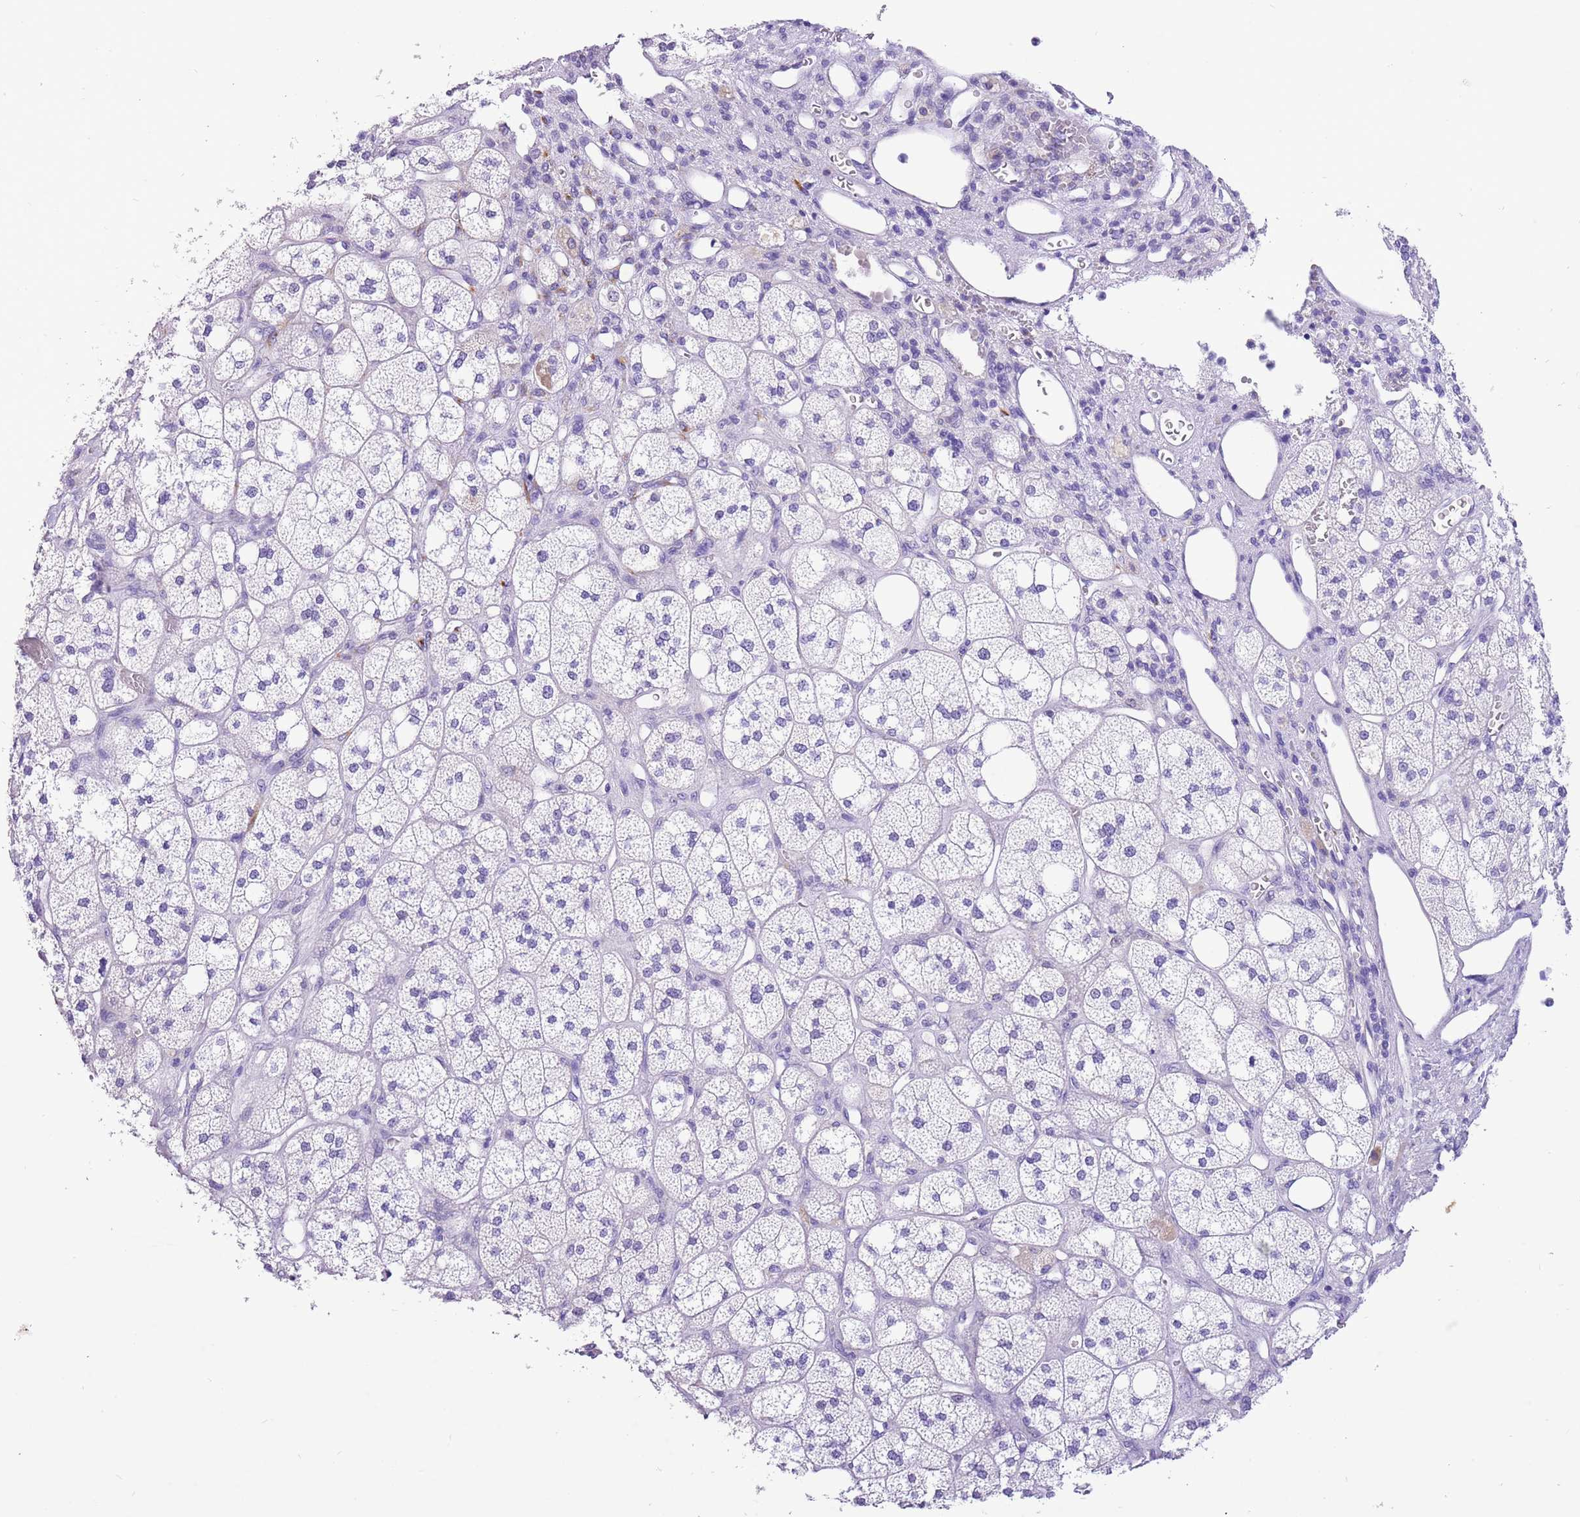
{"staining": {"intensity": "negative", "quantity": "none", "location": "none"}, "tissue": "adrenal gland", "cell_type": "Glandular cells", "image_type": "normal", "snomed": [{"axis": "morphology", "description": "Normal tissue, NOS"}, {"axis": "topography", "description": "Adrenal gland"}], "caption": "Immunohistochemistry (IHC) histopathology image of normal adrenal gland stained for a protein (brown), which displays no expression in glandular cells.", "gene": "R3HDM4", "patient": {"sex": "male", "age": 61}}